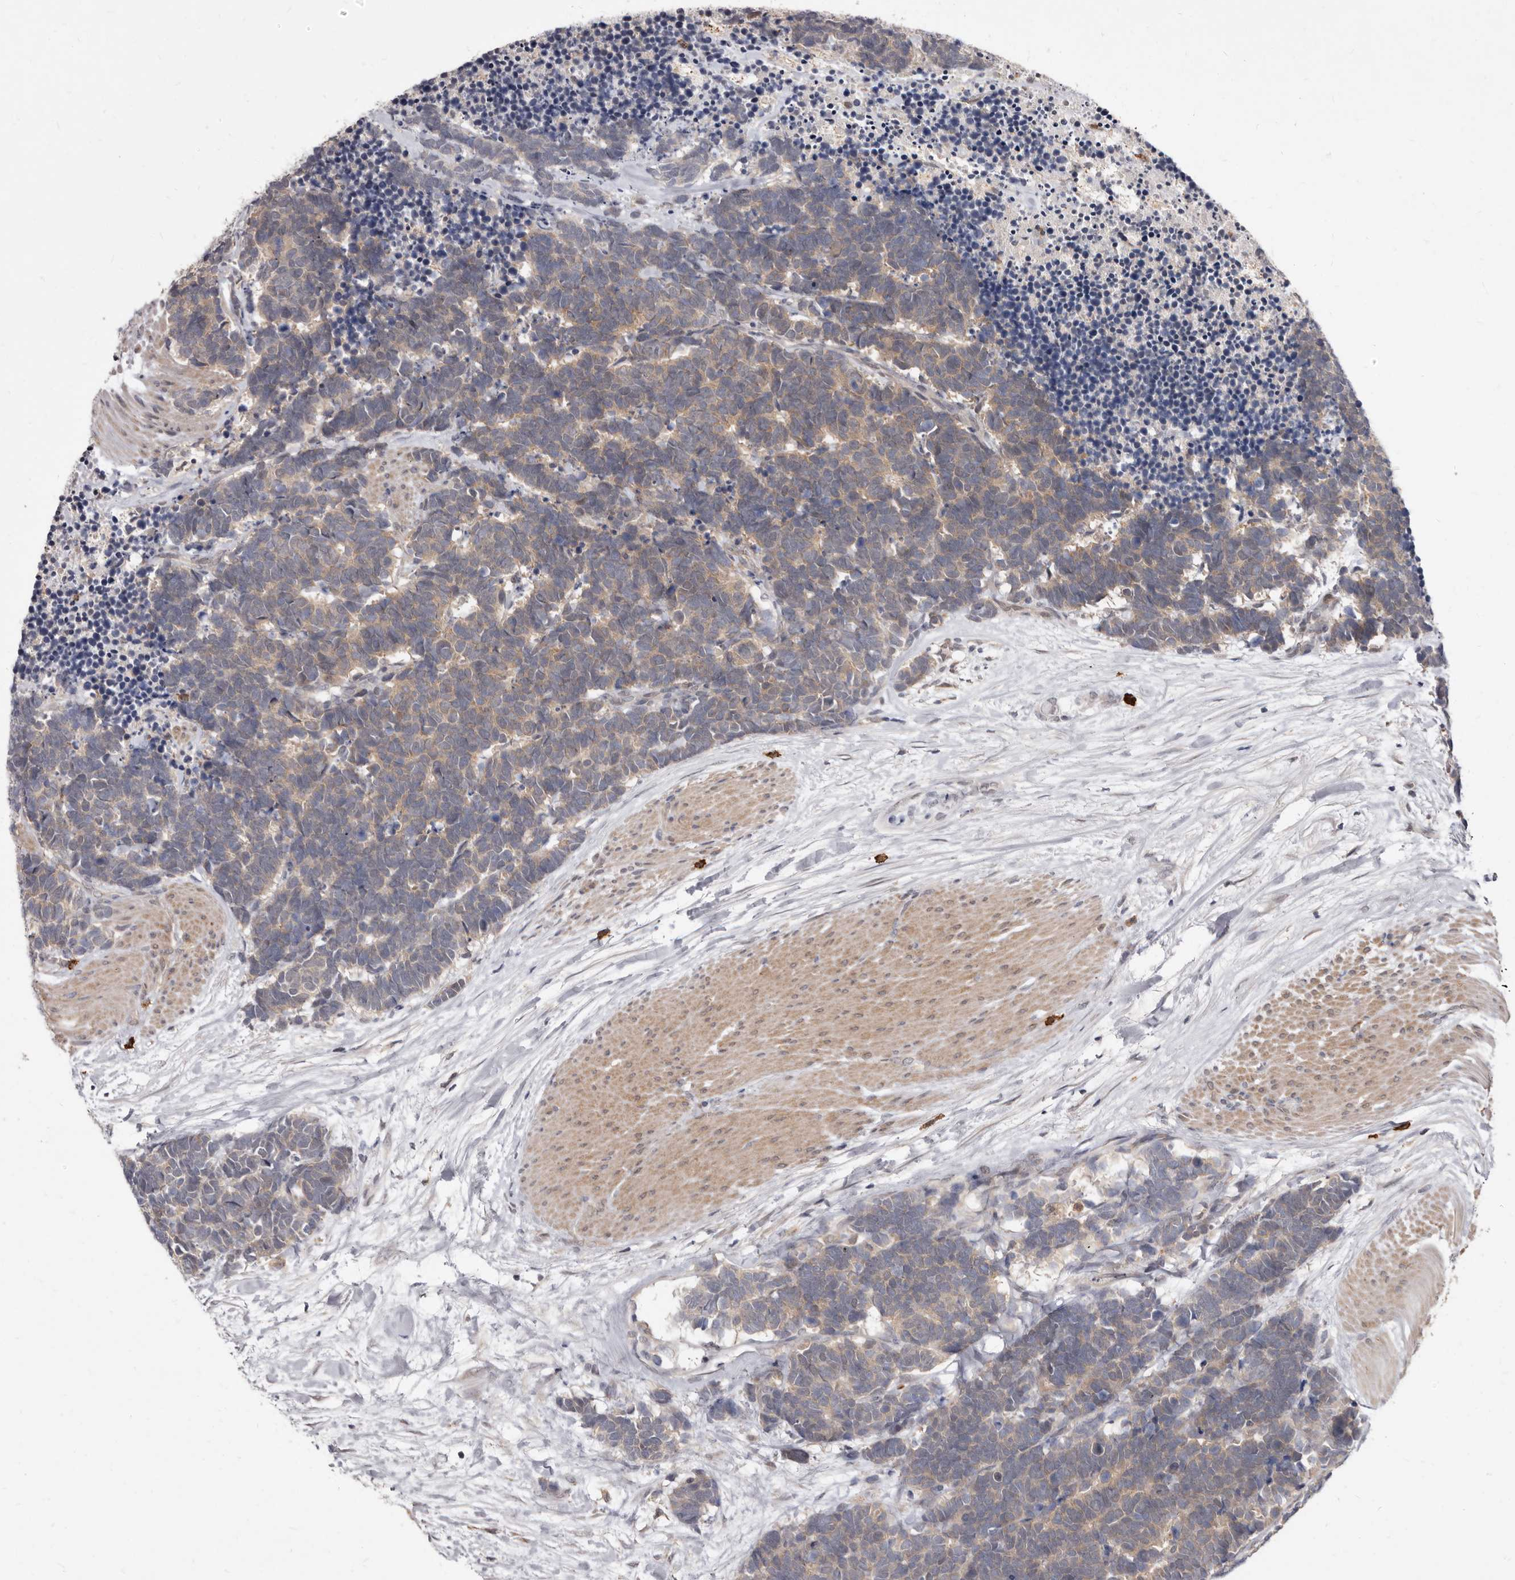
{"staining": {"intensity": "weak", "quantity": ">75%", "location": "cytoplasmic/membranous"}, "tissue": "carcinoid", "cell_type": "Tumor cells", "image_type": "cancer", "snomed": [{"axis": "morphology", "description": "Carcinoma, NOS"}, {"axis": "morphology", "description": "Carcinoid, malignant, NOS"}, {"axis": "topography", "description": "Urinary bladder"}], "caption": "An image of human carcinoid stained for a protein demonstrates weak cytoplasmic/membranous brown staining in tumor cells.", "gene": "ACLY", "patient": {"sex": "male", "age": 57}}